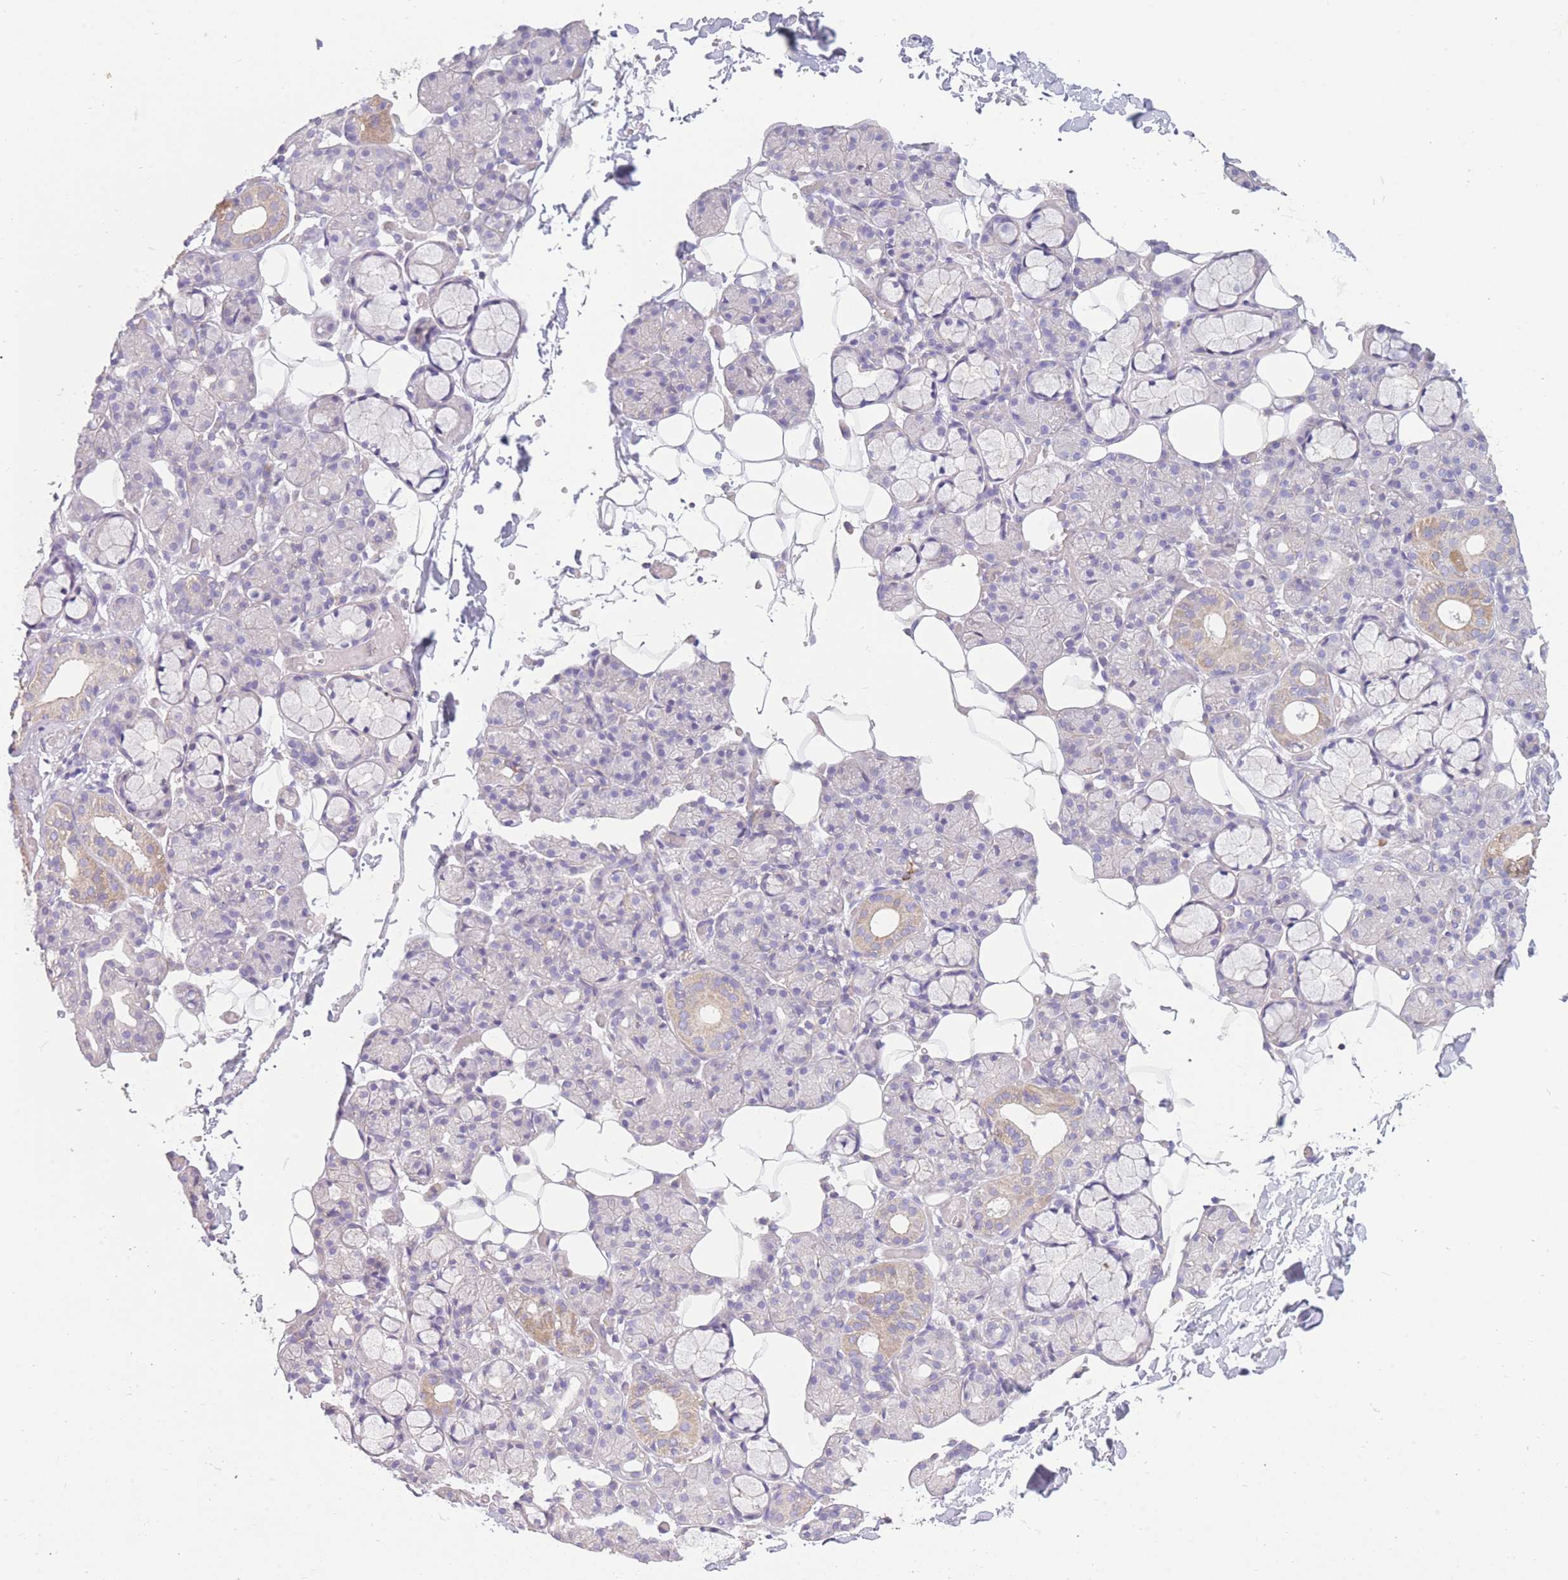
{"staining": {"intensity": "weak", "quantity": "<25%", "location": "cytoplasmic/membranous"}, "tissue": "salivary gland", "cell_type": "Glandular cells", "image_type": "normal", "snomed": [{"axis": "morphology", "description": "Normal tissue, NOS"}, {"axis": "topography", "description": "Salivary gland"}], "caption": "Immunohistochemistry (IHC) of benign human salivary gland exhibits no expression in glandular cells. (DAB immunohistochemistry with hematoxylin counter stain).", "gene": "PDHA1", "patient": {"sex": "male", "age": 63}}